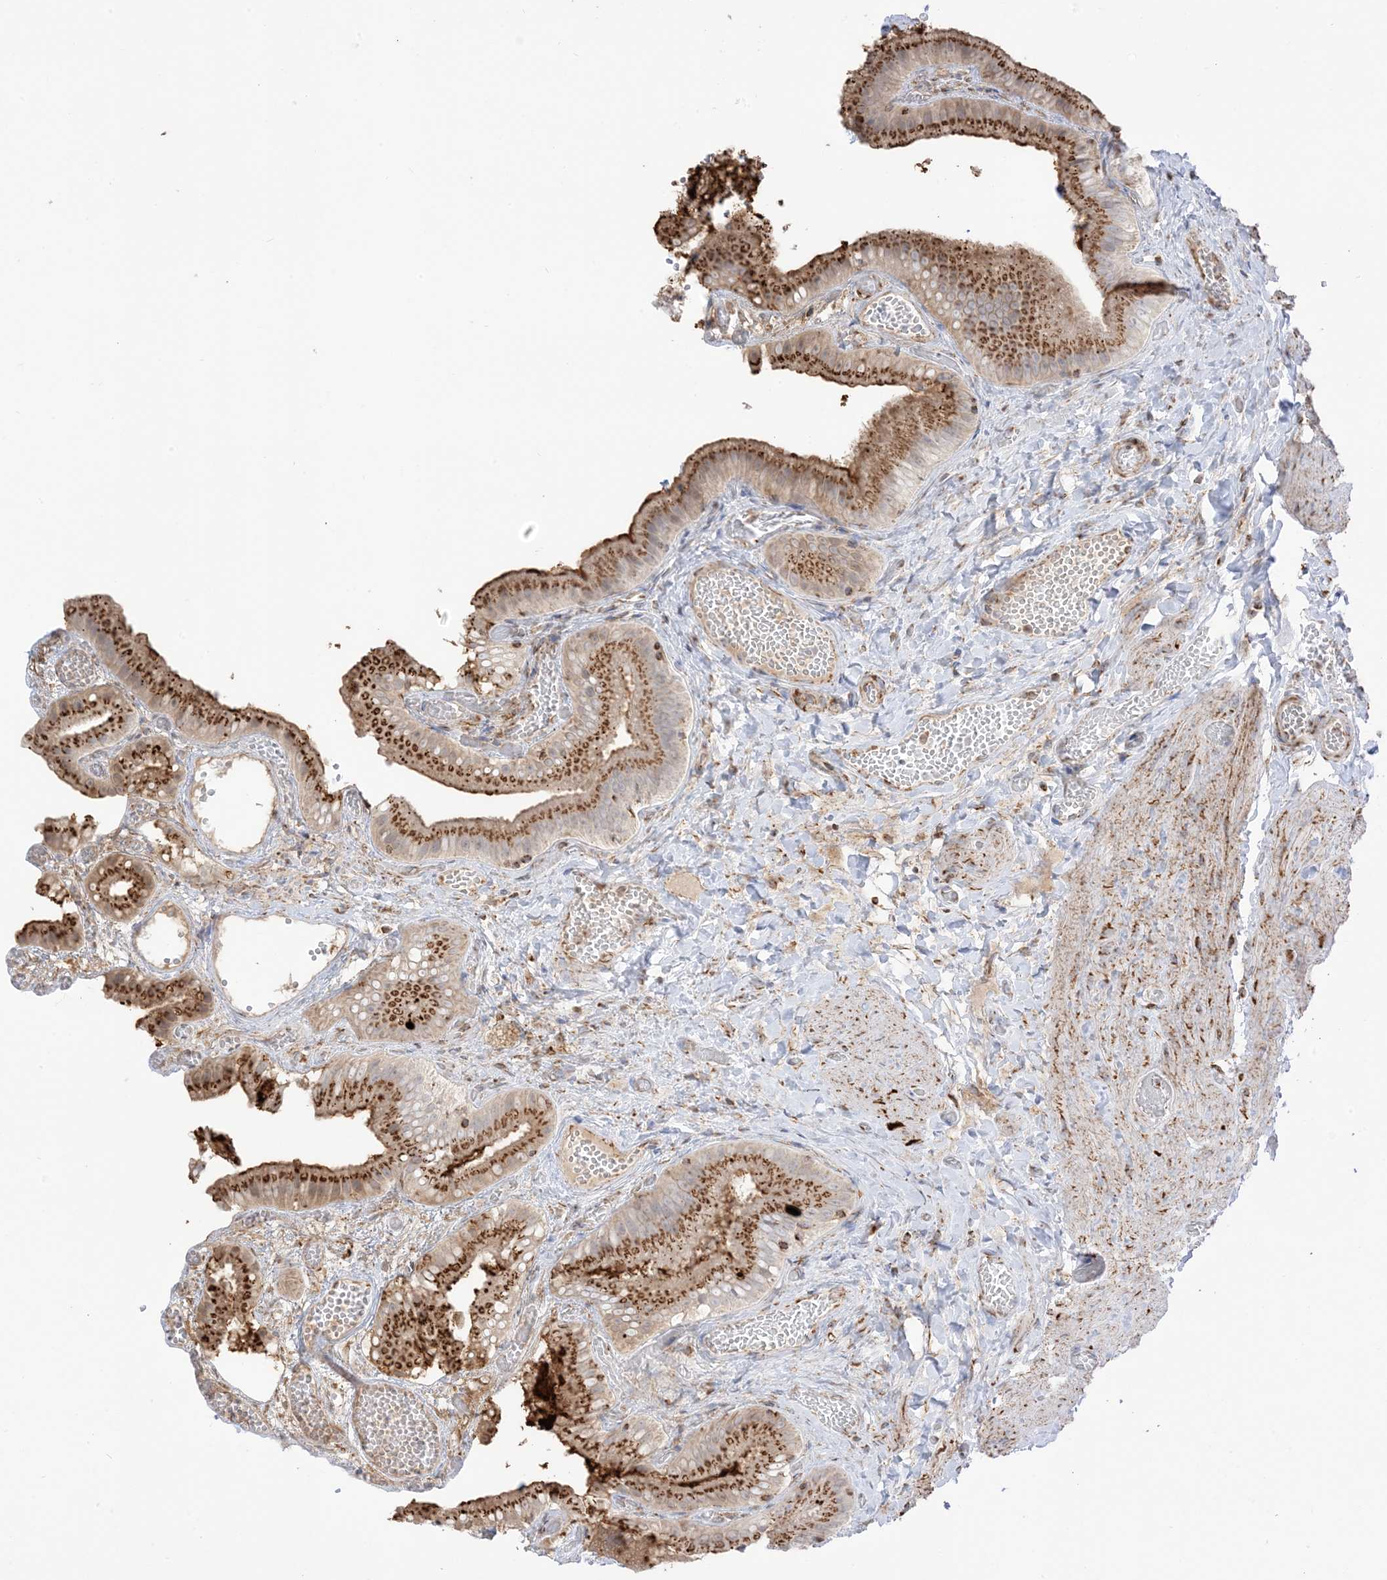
{"staining": {"intensity": "strong", "quantity": ">75%", "location": "cytoplasmic/membranous"}, "tissue": "gallbladder", "cell_type": "Glandular cells", "image_type": "normal", "snomed": [{"axis": "morphology", "description": "Normal tissue, NOS"}, {"axis": "topography", "description": "Gallbladder"}], "caption": "A histopathology image showing strong cytoplasmic/membranous positivity in approximately >75% of glandular cells in unremarkable gallbladder, as visualized by brown immunohistochemical staining.", "gene": "SLC25A12", "patient": {"sex": "female", "age": 64}}